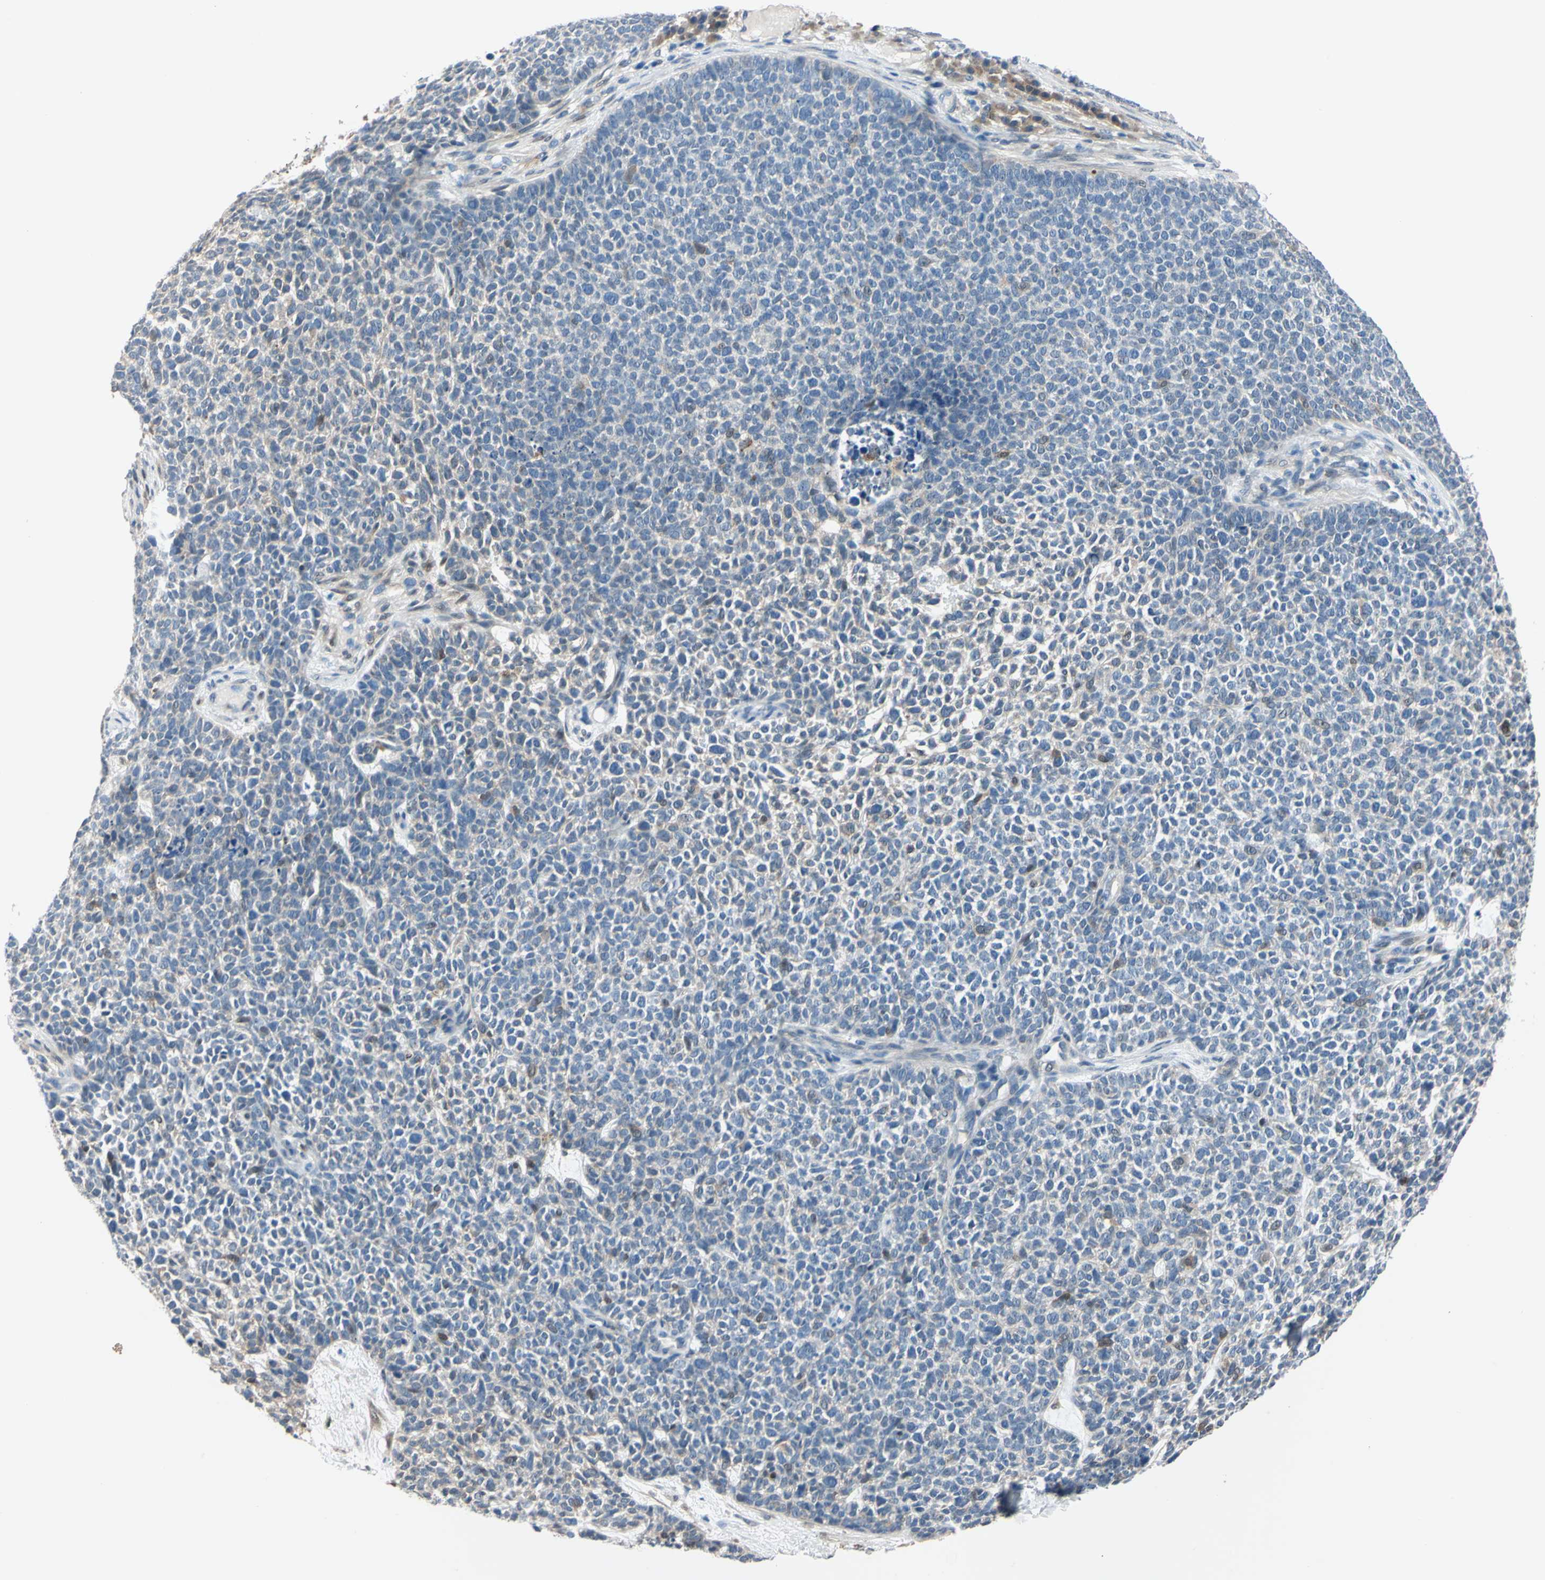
{"staining": {"intensity": "weak", "quantity": "<25%", "location": "cytoplasmic/membranous"}, "tissue": "skin cancer", "cell_type": "Tumor cells", "image_type": "cancer", "snomed": [{"axis": "morphology", "description": "Basal cell carcinoma"}, {"axis": "topography", "description": "Skin"}], "caption": "Immunohistochemistry (IHC) of skin cancer shows no staining in tumor cells.", "gene": "NOL3", "patient": {"sex": "female", "age": 84}}